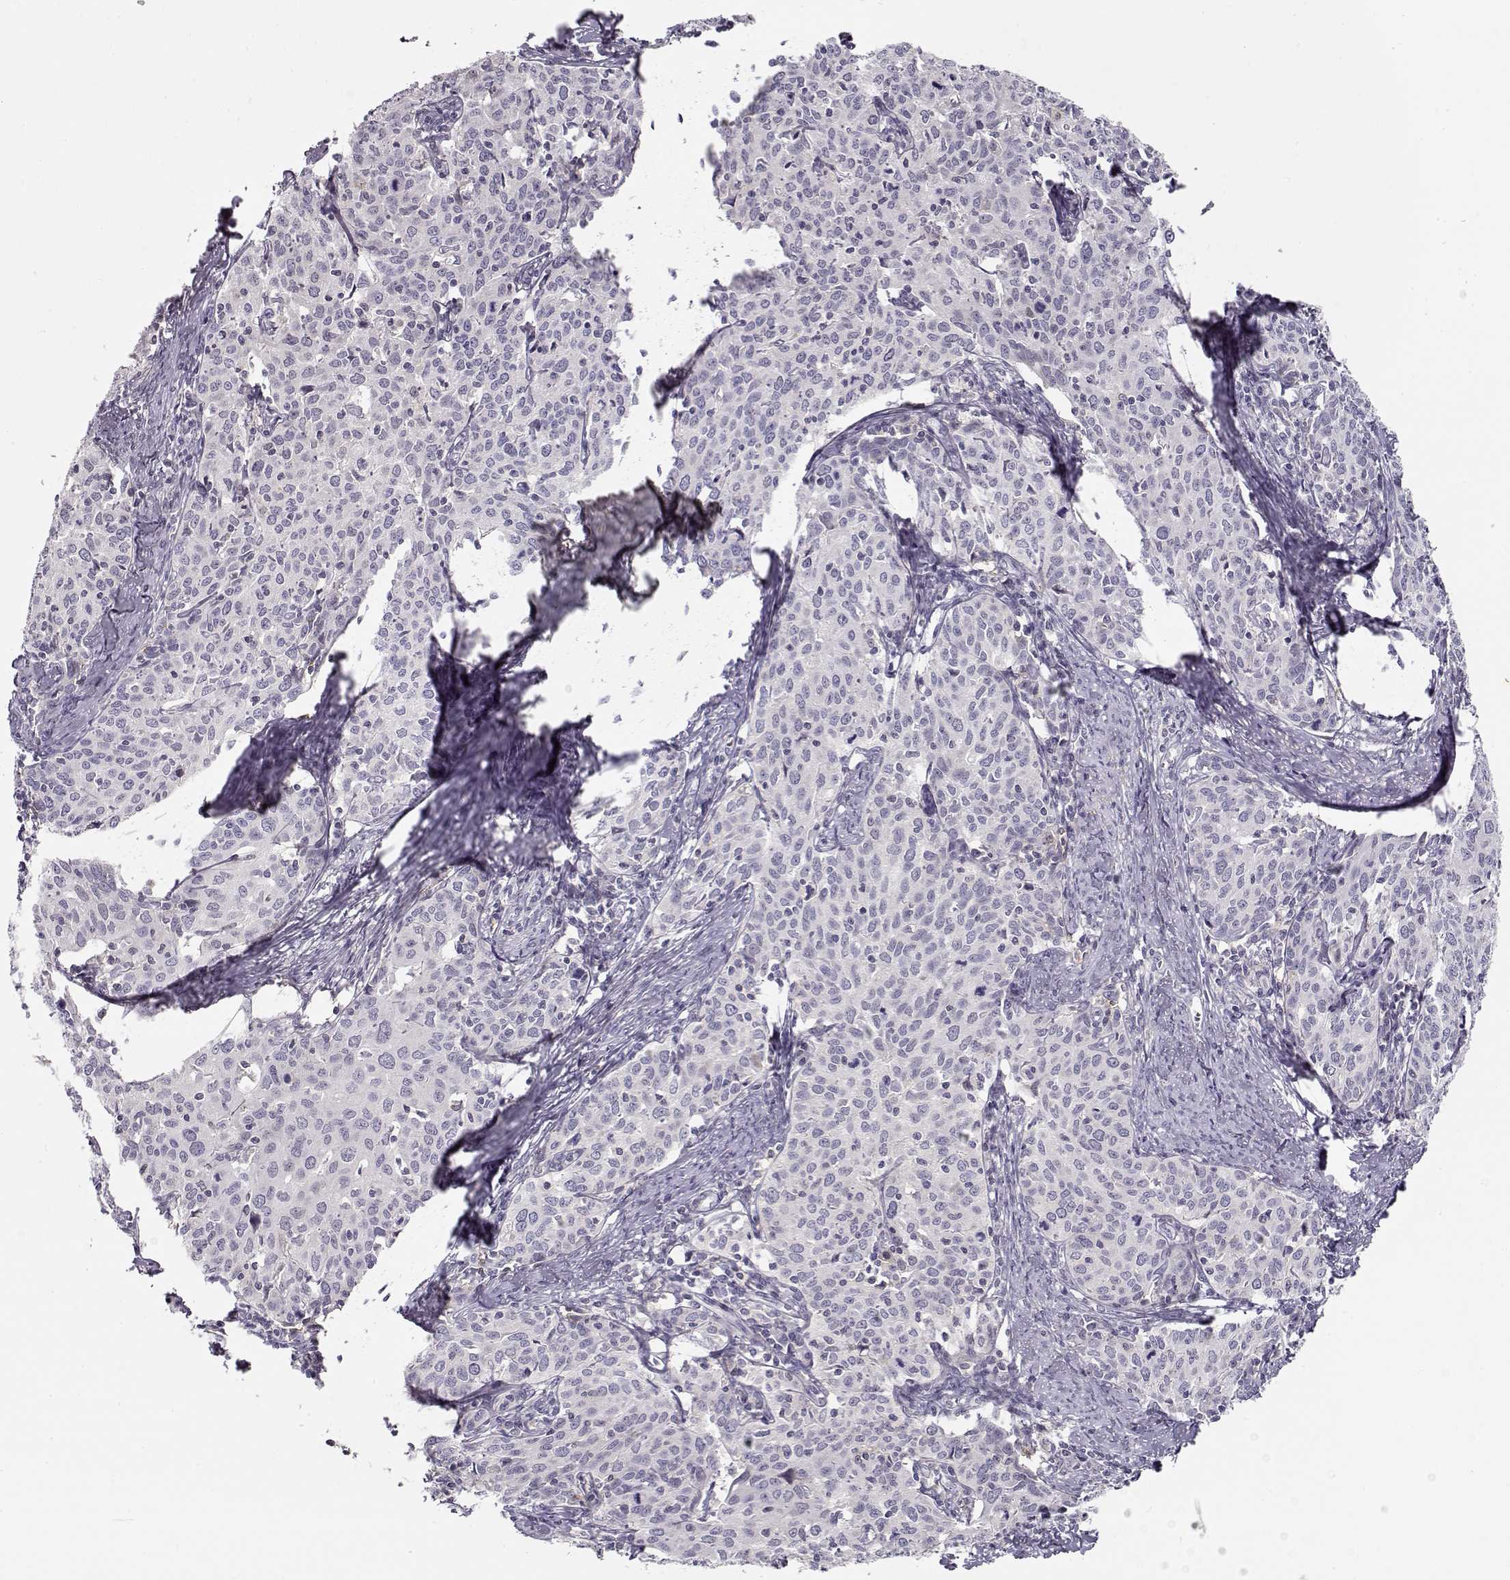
{"staining": {"intensity": "negative", "quantity": "none", "location": "none"}, "tissue": "cervical cancer", "cell_type": "Tumor cells", "image_type": "cancer", "snomed": [{"axis": "morphology", "description": "Squamous cell carcinoma, NOS"}, {"axis": "topography", "description": "Cervix"}], "caption": "An image of cervical cancer (squamous cell carcinoma) stained for a protein shows no brown staining in tumor cells.", "gene": "TEPP", "patient": {"sex": "female", "age": 62}}